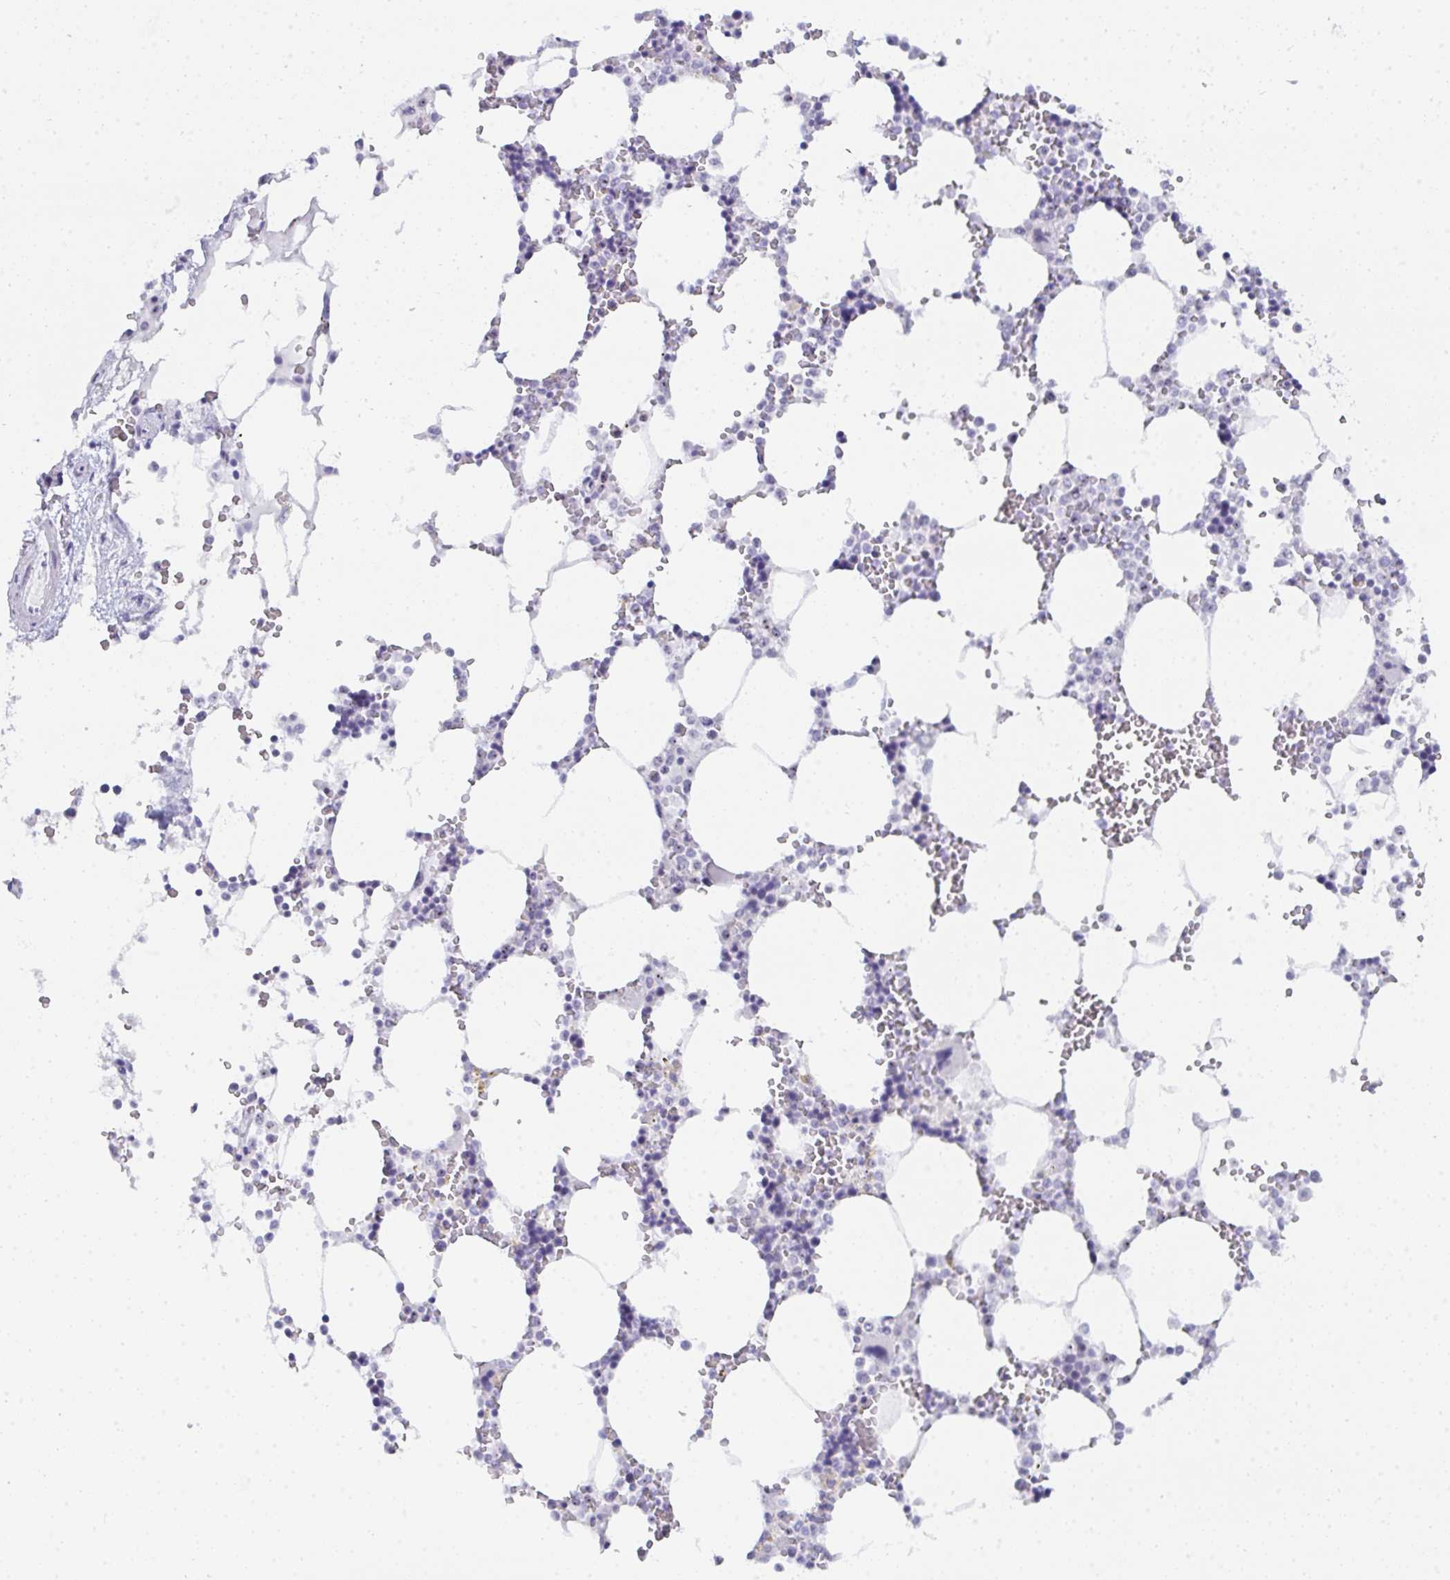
{"staining": {"intensity": "negative", "quantity": "none", "location": "none"}, "tissue": "bone marrow", "cell_type": "Hematopoietic cells", "image_type": "normal", "snomed": [{"axis": "morphology", "description": "Normal tissue, NOS"}, {"axis": "topography", "description": "Bone marrow"}], "caption": "Immunohistochemistry image of benign bone marrow: human bone marrow stained with DAB exhibits no significant protein staining in hematopoietic cells. (Immunohistochemistry (ihc), brightfield microscopy, high magnification).", "gene": "NOP10", "patient": {"sex": "male", "age": 64}}